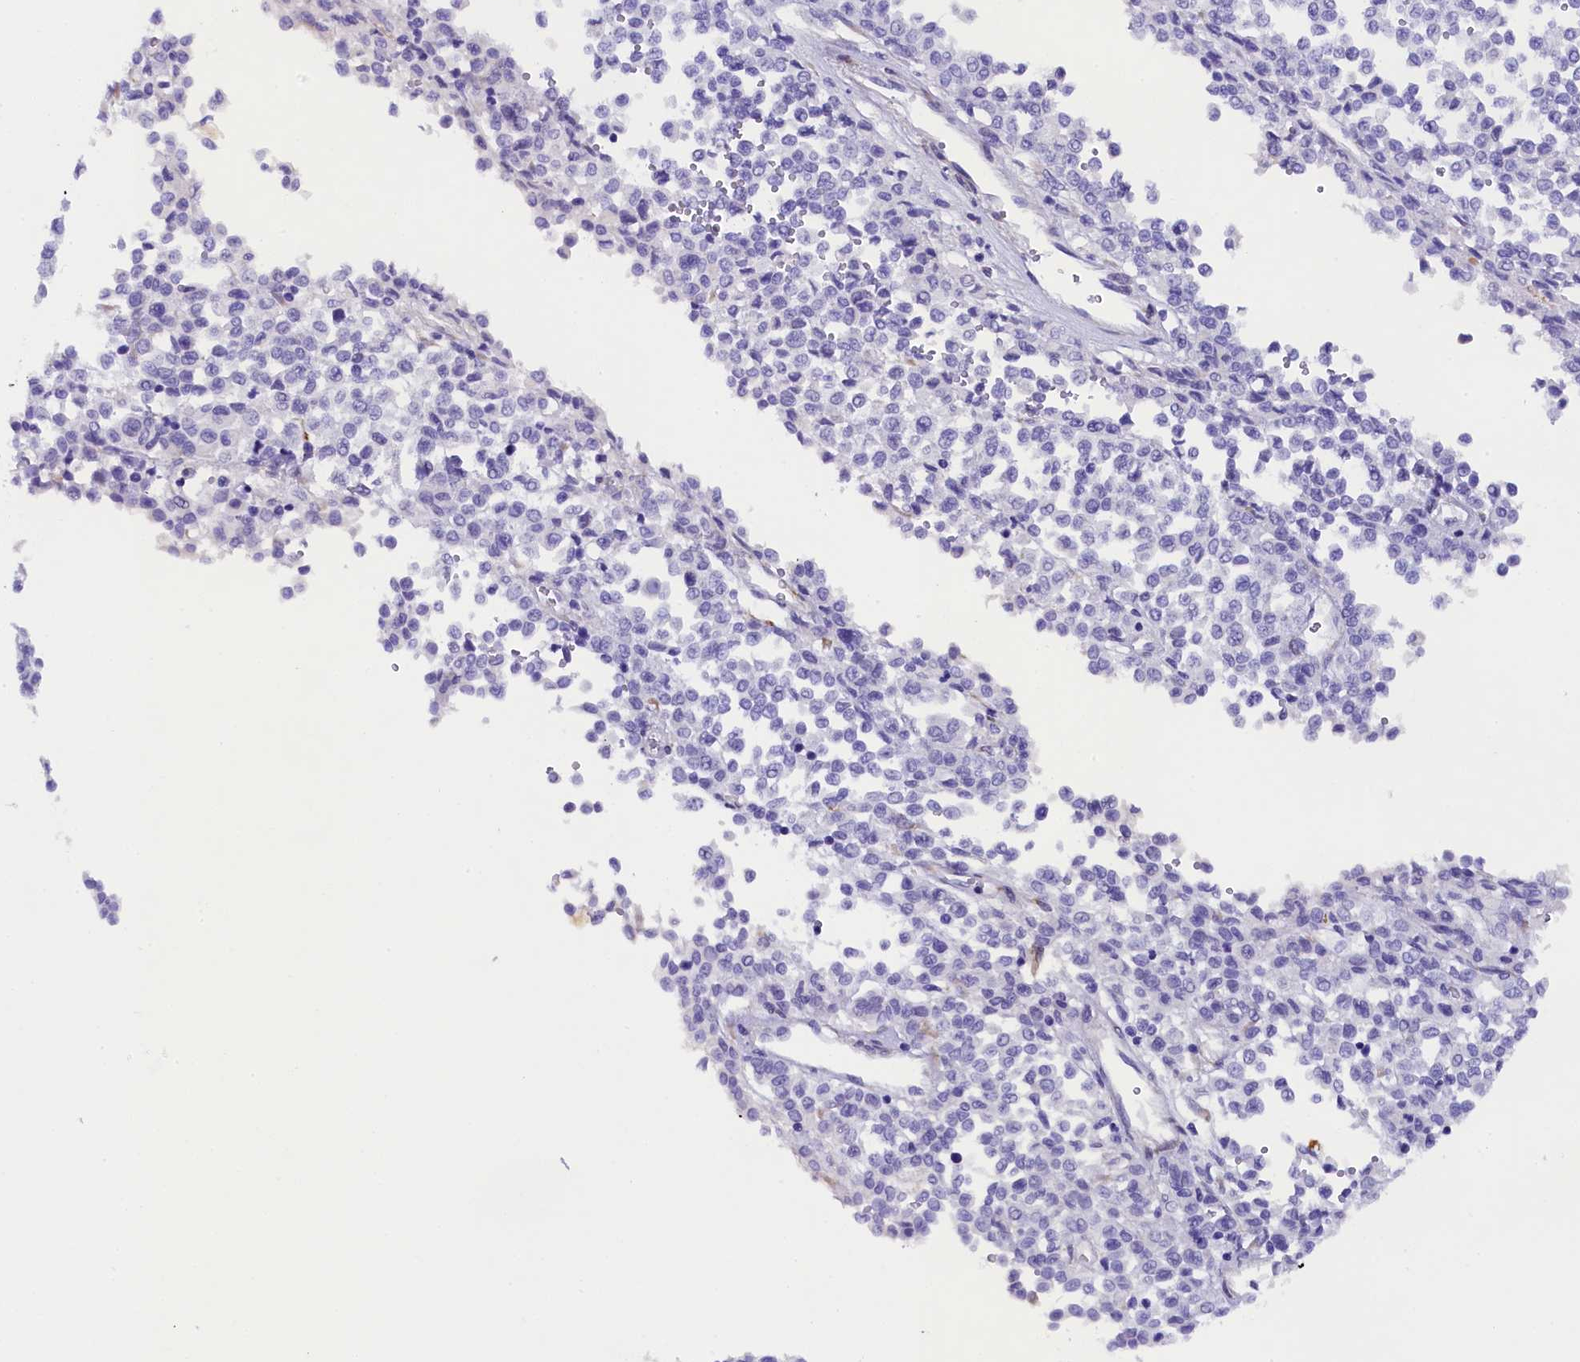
{"staining": {"intensity": "negative", "quantity": "none", "location": "none"}, "tissue": "melanoma", "cell_type": "Tumor cells", "image_type": "cancer", "snomed": [{"axis": "morphology", "description": "Malignant melanoma, Metastatic site"}, {"axis": "topography", "description": "Pancreas"}], "caption": "Tumor cells are negative for protein expression in human melanoma. (Stains: DAB IHC with hematoxylin counter stain, Microscopy: brightfield microscopy at high magnification).", "gene": "SOD3", "patient": {"sex": "female", "age": 30}}